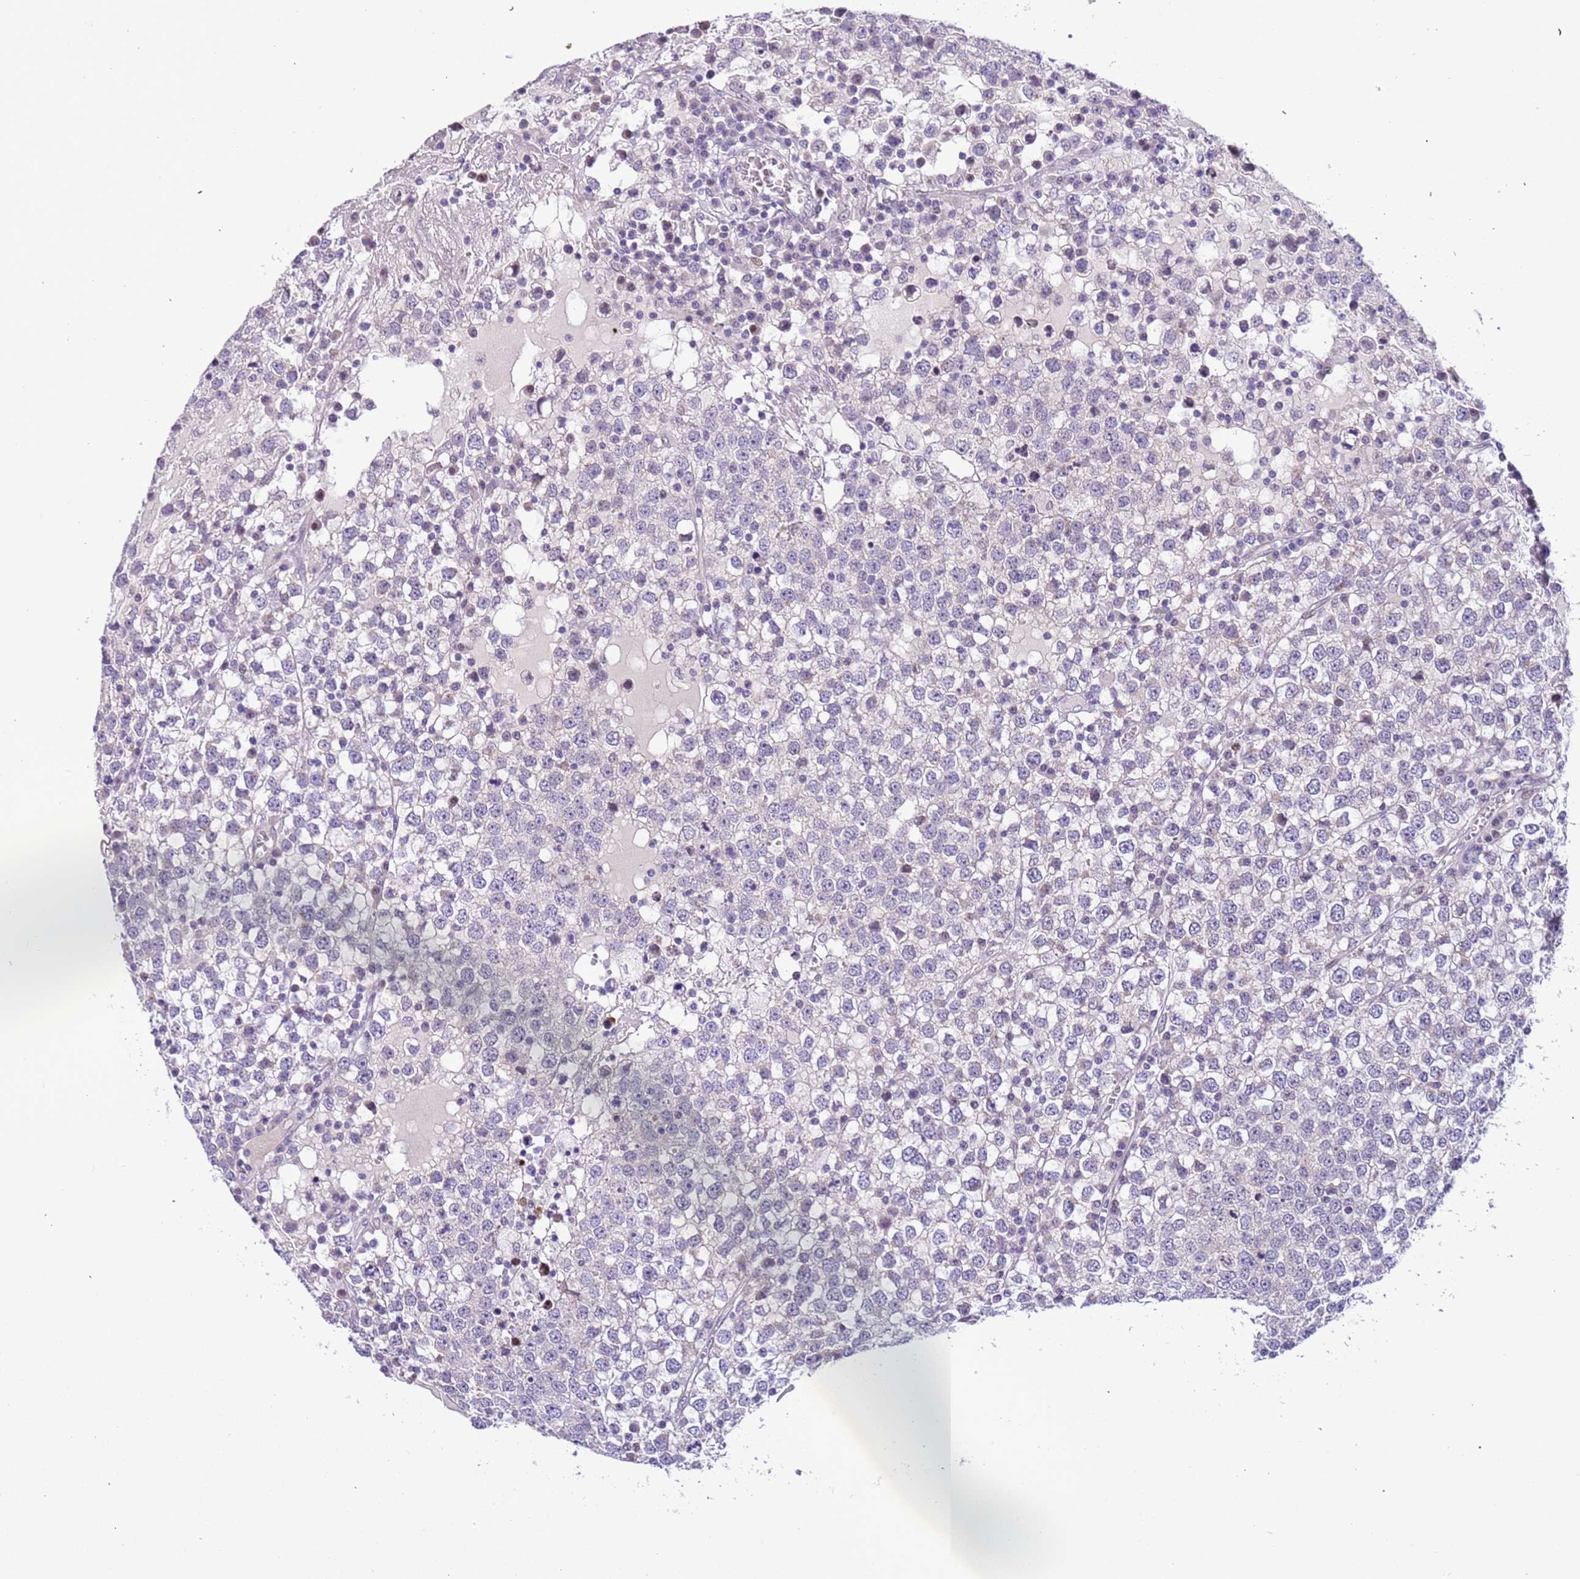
{"staining": {"intensity": "negative", "quantity": "none", "location": "none"}, "tissue": "testis cancer", "cell_type": "Tumor cells", "image_type": "cancer", "snomed": [{"axis": "morphology", "description": "Seminoma, NOS"}, {"axis": "topography", "description": "Testis"}], "caption": "The micrograph displays no staining of tumor cells in seminoma (testis).", "gene": "PLEKHH1", "patient": {"sex": "male", "age": 65}}